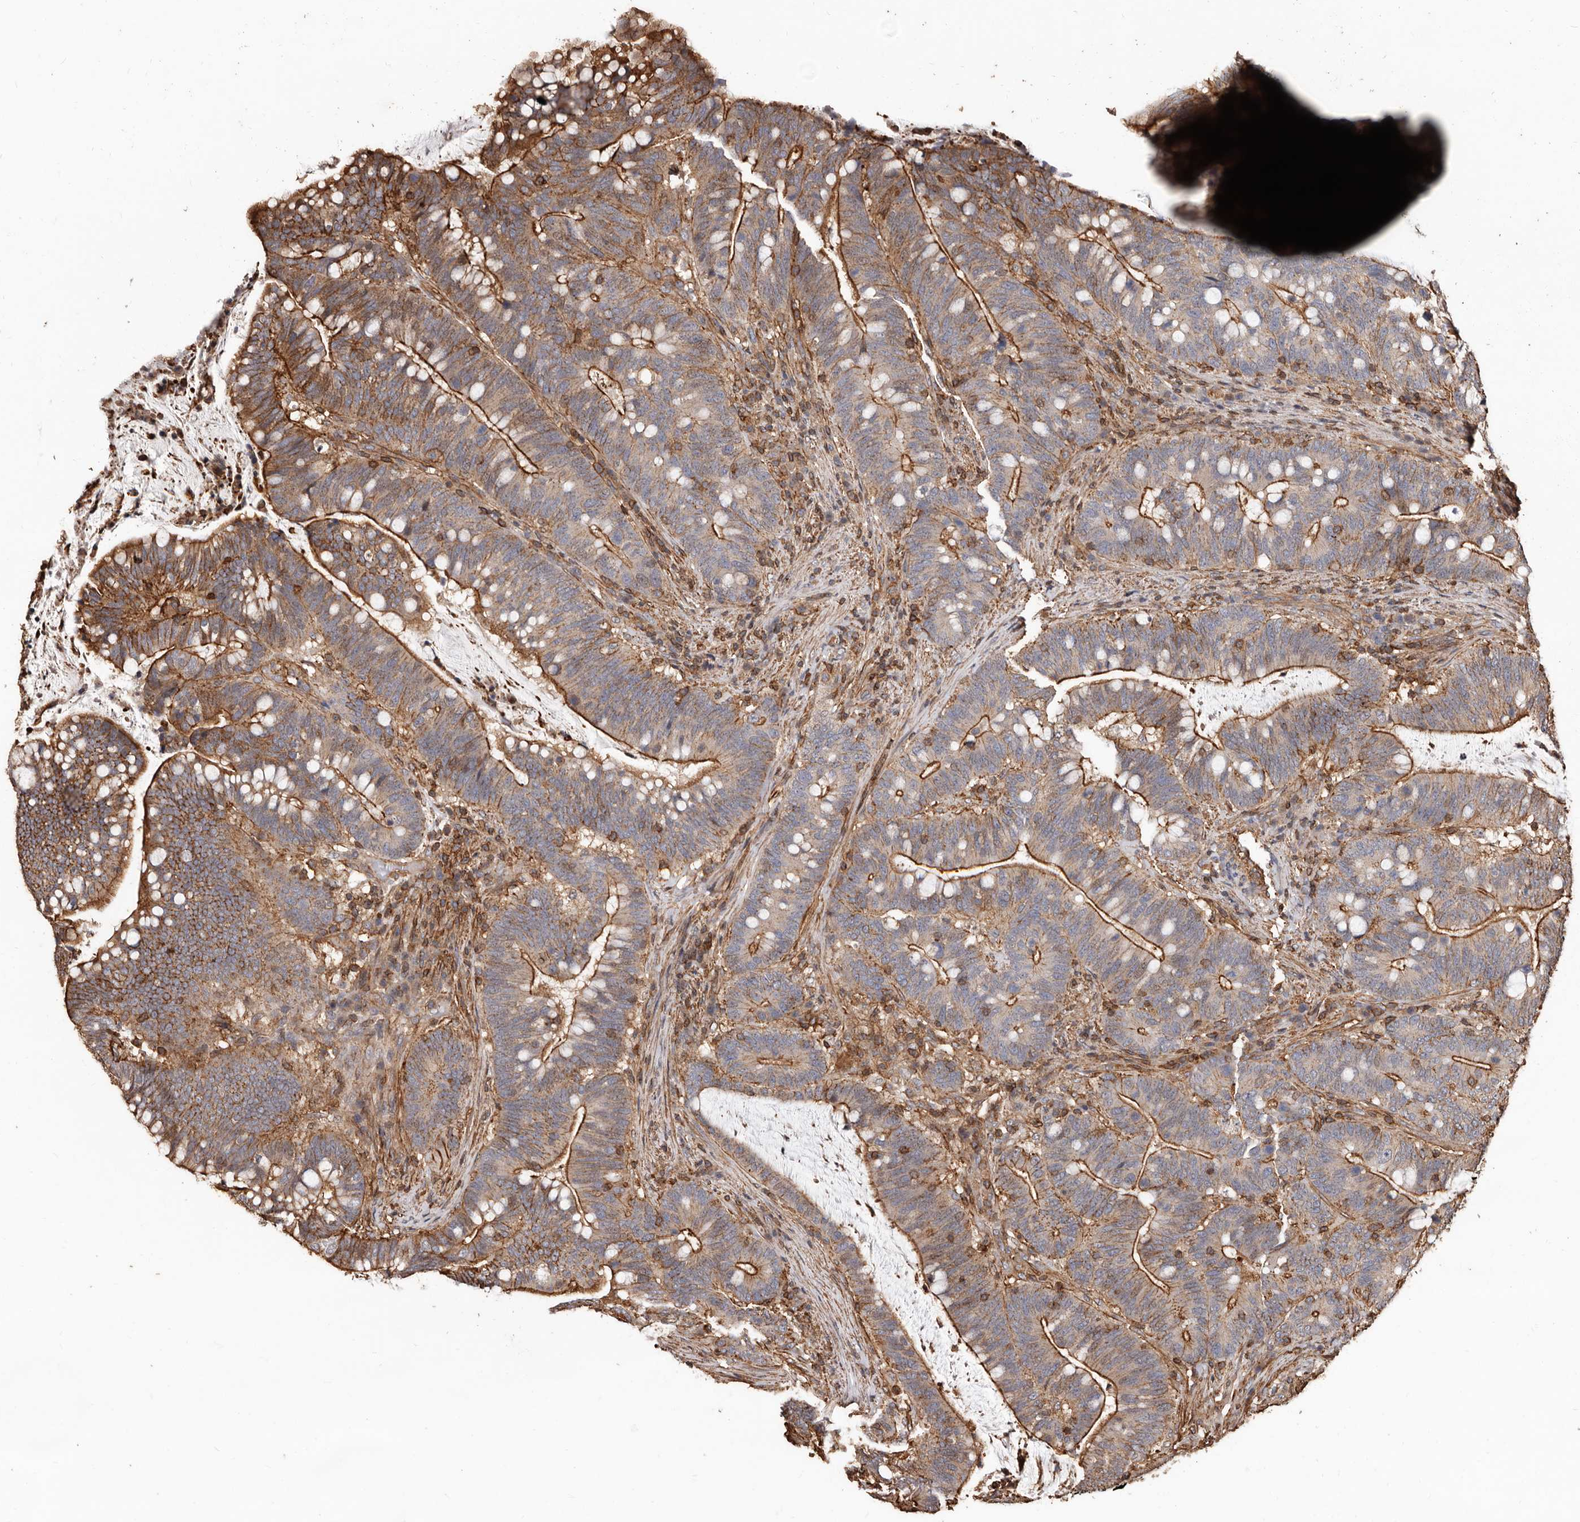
{"staining": {"intensity": "moderate", "quantity": "25%-75%", "location": "cytoplasmic/membranous"}, "tissue": "colorectal cancer", "cell_type": "Tumor cells", "image_type": "cancer", "snomed": [{"axis": "morphology", "description": "Adenocarcinoma, NOS"}, {"axis": "topography", "description": "Colon"}], "caption": "Protein staining of adenocarcinoma (colorectal) tissue shows moderate cytoplasmic/membranous staining in about 25%-75% of tumor cells.", "gene": "GSK3A", "patient": {"sex": "female", "age": 66}}